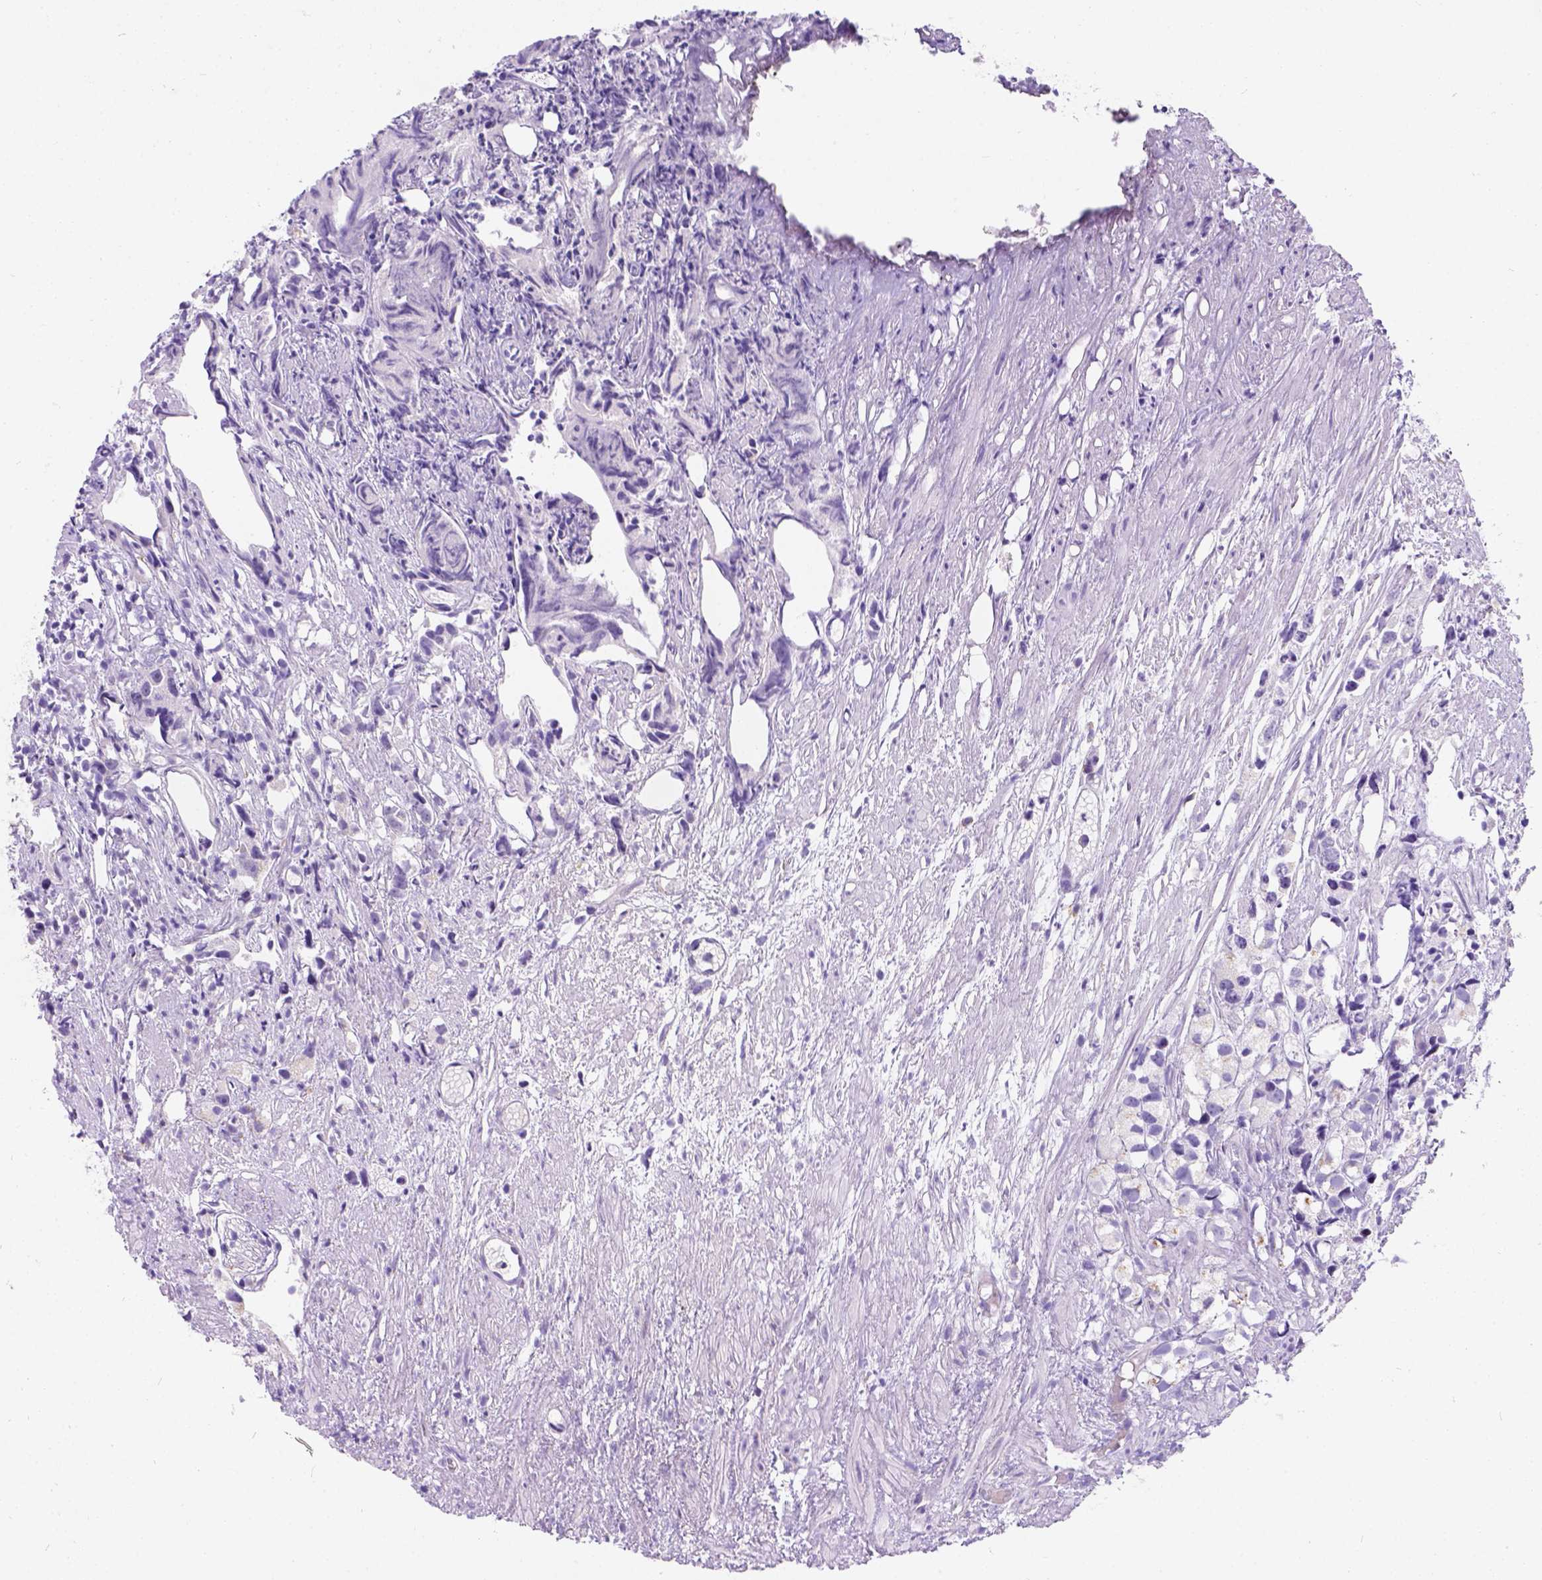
{"staining": {"intensity": "negative", "quantity": "none", "location": "none"}, "tissue": "prostate cancer", "cell_type": "Tumor cells", "image_type": "cancer", "snomed": [{"axis": "morphology", "description": "Adenocarcinoma, High grade"}, {"axis": "topography", "description": "Prostate"}], "caption": "Tumor cells show no significant expression in high-grade adenocarcinoma (prostate). The staining is performed using DAB brown chromogen with nuclei counter-stained in using hematoxylin.", "gene": "PHF7", "patient": {"sex": "male", "age": 68}}